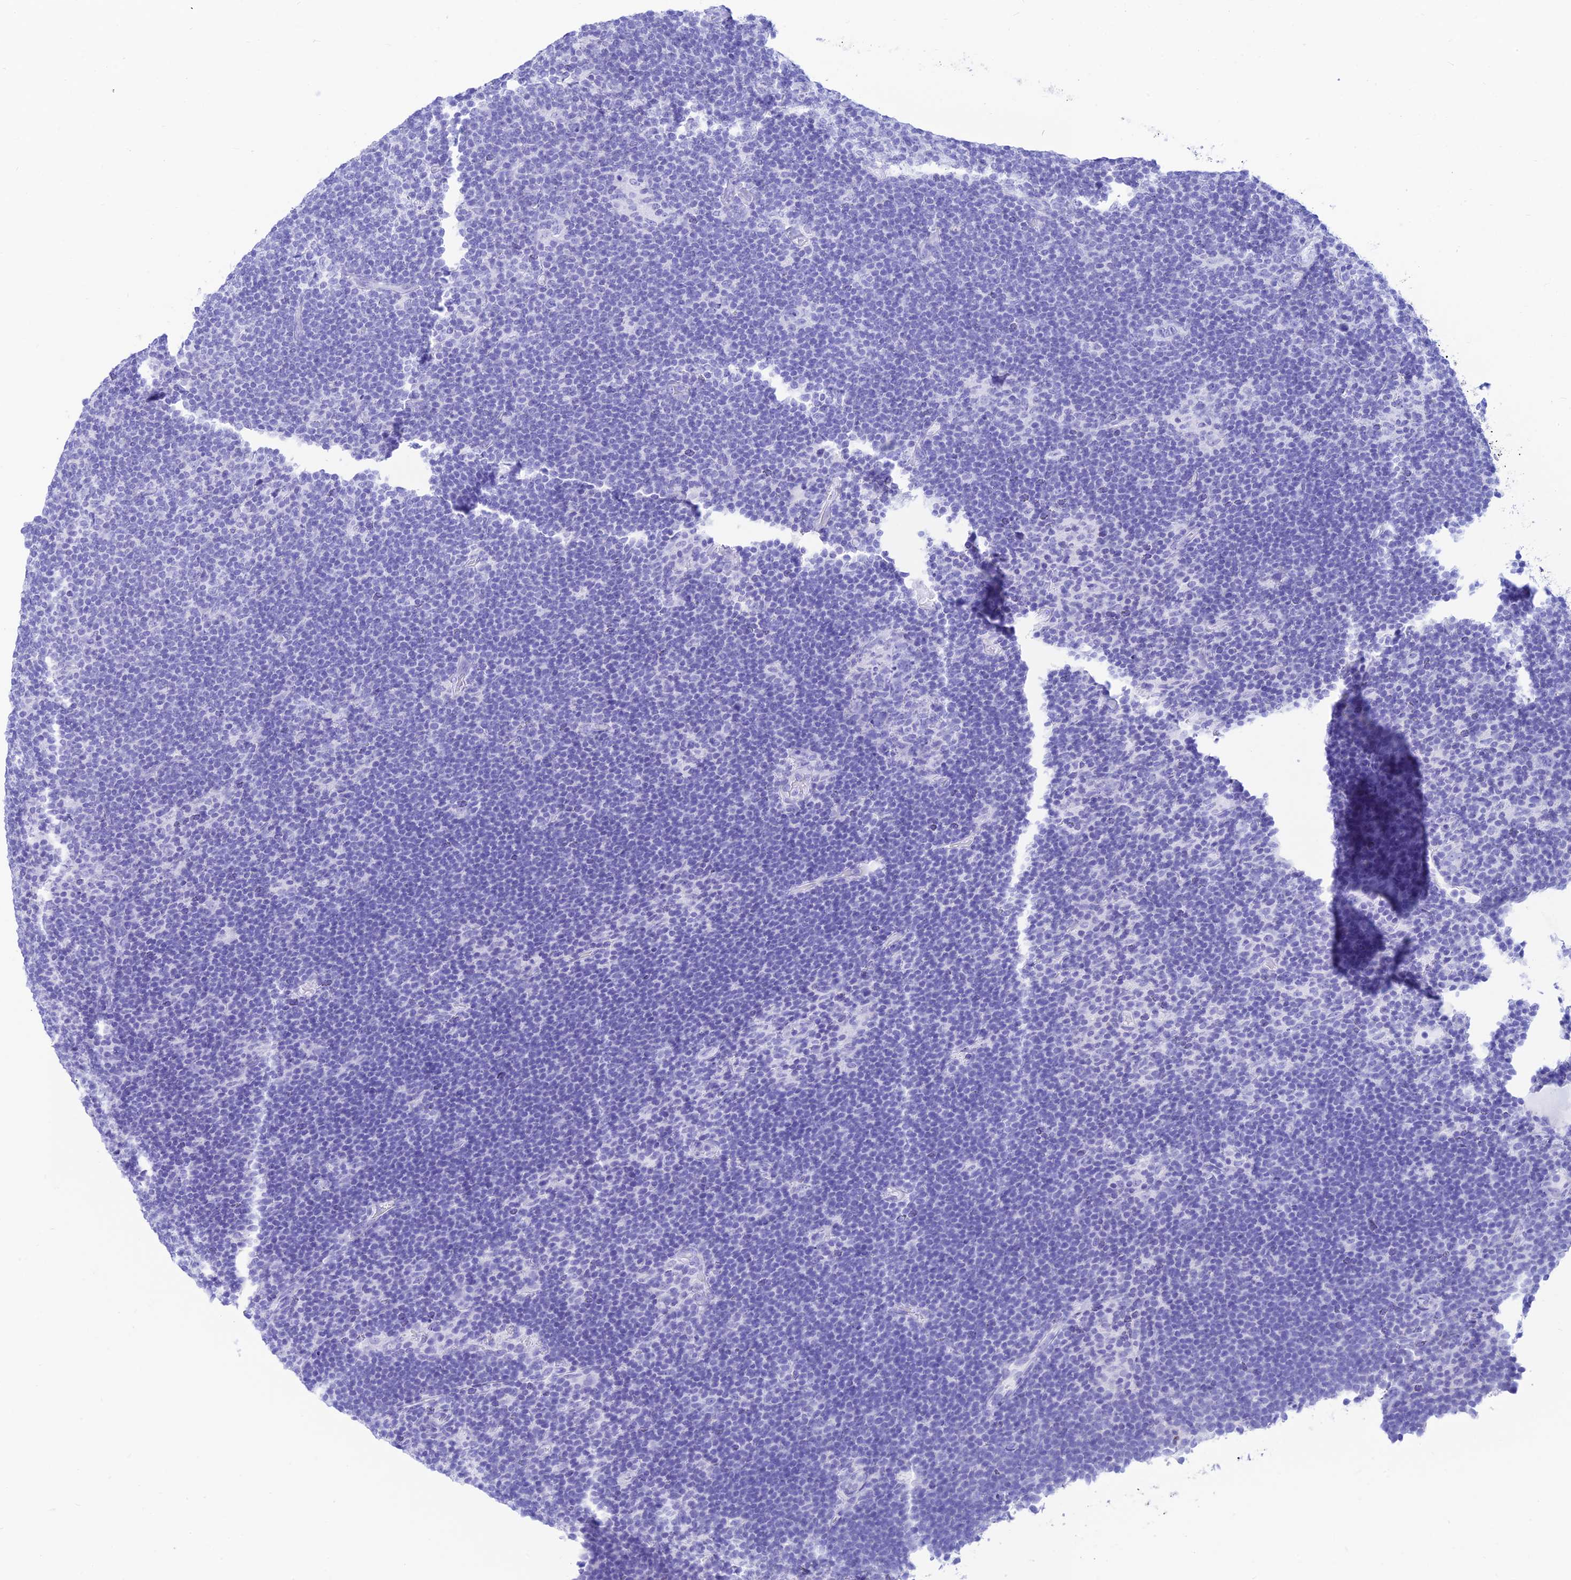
{"staining": {"intensity": "negative", "quantity": "none", "location": "none"}, "tissue": "lymphoma", "cell_type": "Tumor cells", "image_type": "cancer", "snomed": [{"axis": "morphology", "description": "Hodgkin's disease, NOS"}, {"axis": "topography", "description": "Lymph node"}], "caption": "Lymphoma was stained to show a protein in brown. There is no significant positivity in tumor cells. Brightfield microscopy of IHC stained with DAB (brown) and hematoxylin (blue), captured at high magnification.", "gene": "PRNP", "patient": {"sex": "female", "age": 57}}